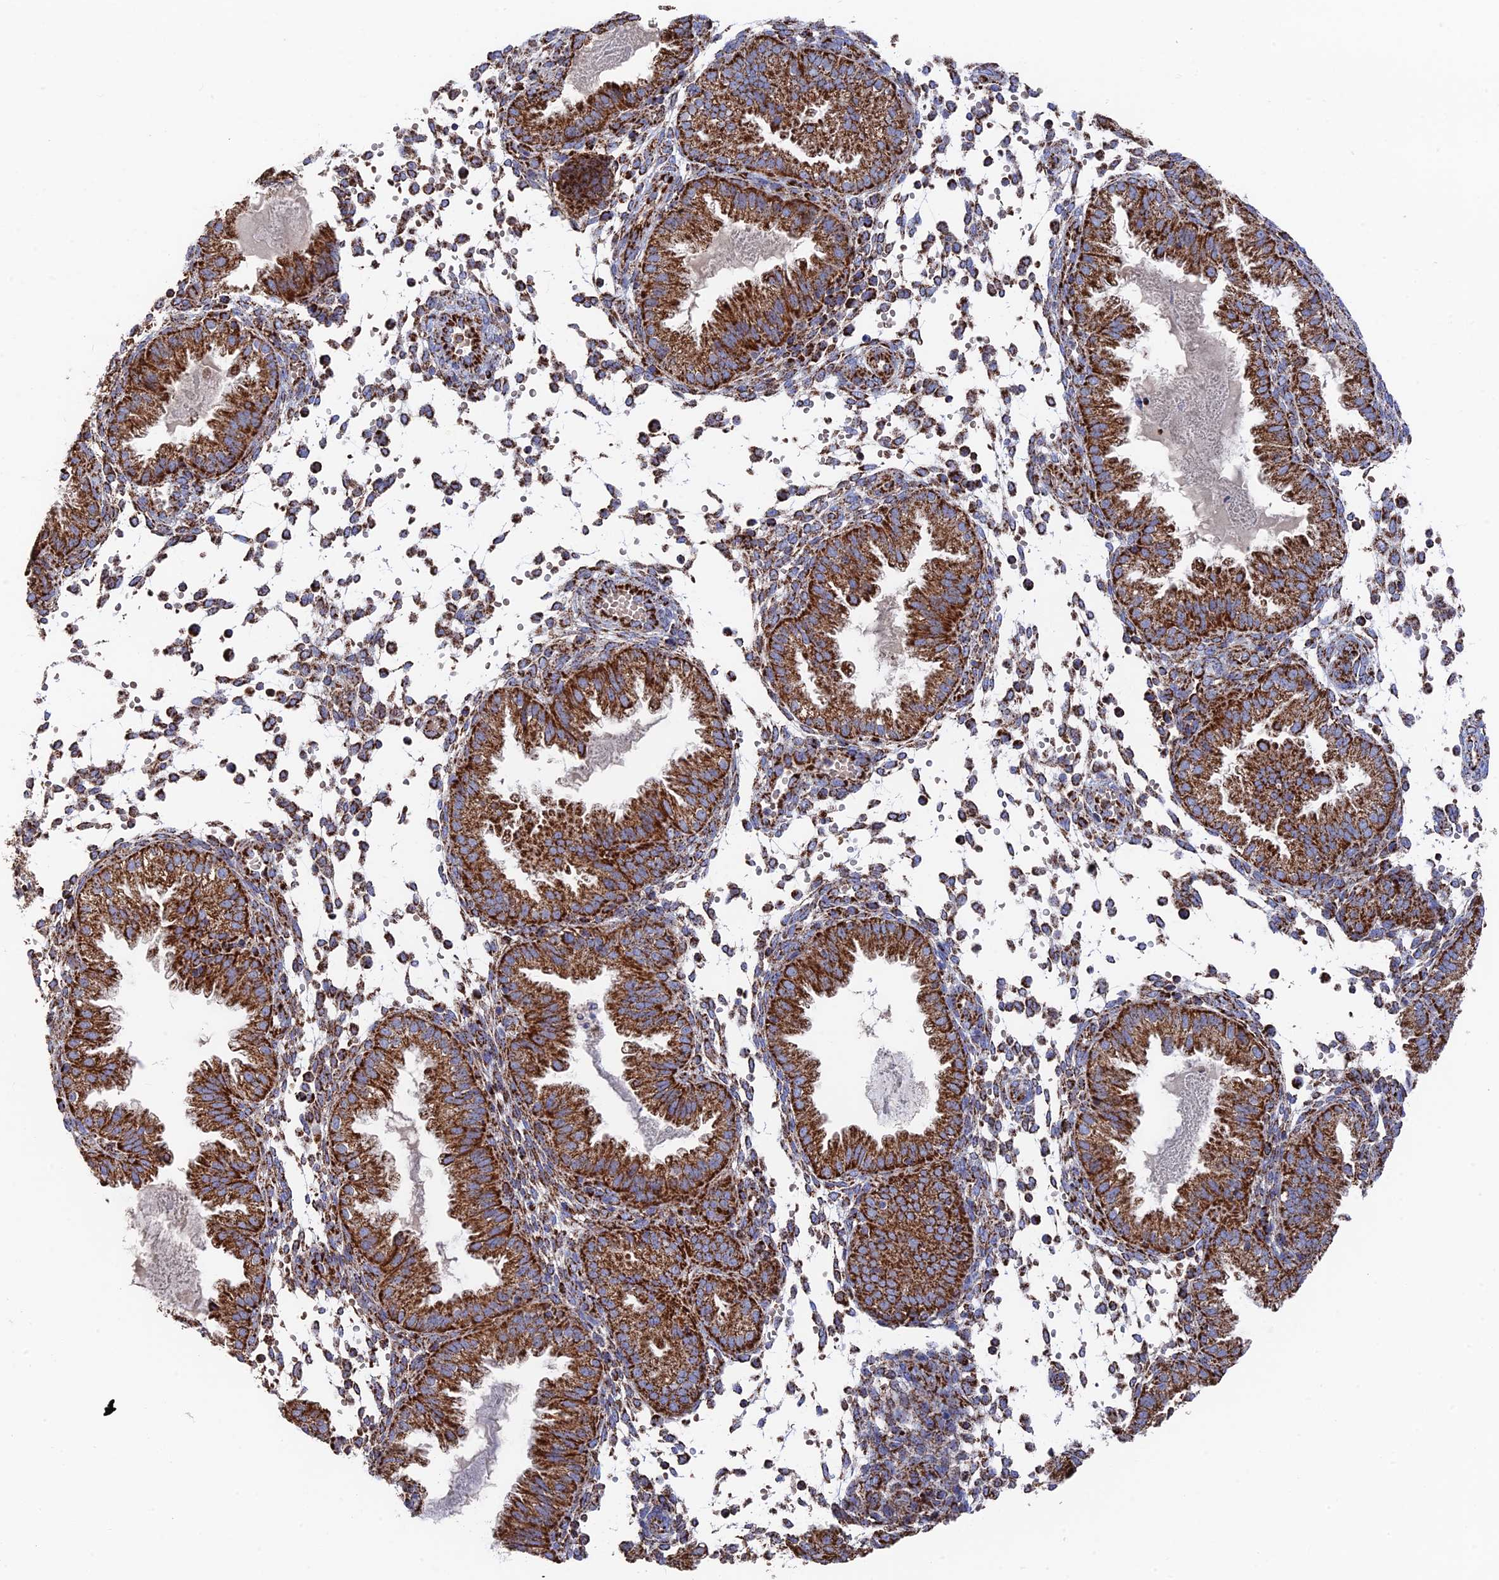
{"staining": {"intensity": "strong", "quantity": "25%-75%", "location": "cytoplasmic/membranous"}, "tissue": "endometrium", "cell_type": "Cells in endometrial stroma", "image_type": "normal", "snomed": [{"axis": "morphology", "description": "Normal tissue, NOS"}, {"axis": "topography", "description": "Endometrium"}], "caption": "Brown immunohistochemical staining in unremarkable endometrium displays strong cytoplasmic/membranous staining in about 25%-75% of cells in endometrial stroma. (Stains: DAB in brown, nuclei in blue, Microscopy: brightfield microscopy at high magnification).", "gene": "HAUS8", "patient": {"sex": "female", "age": 33}}